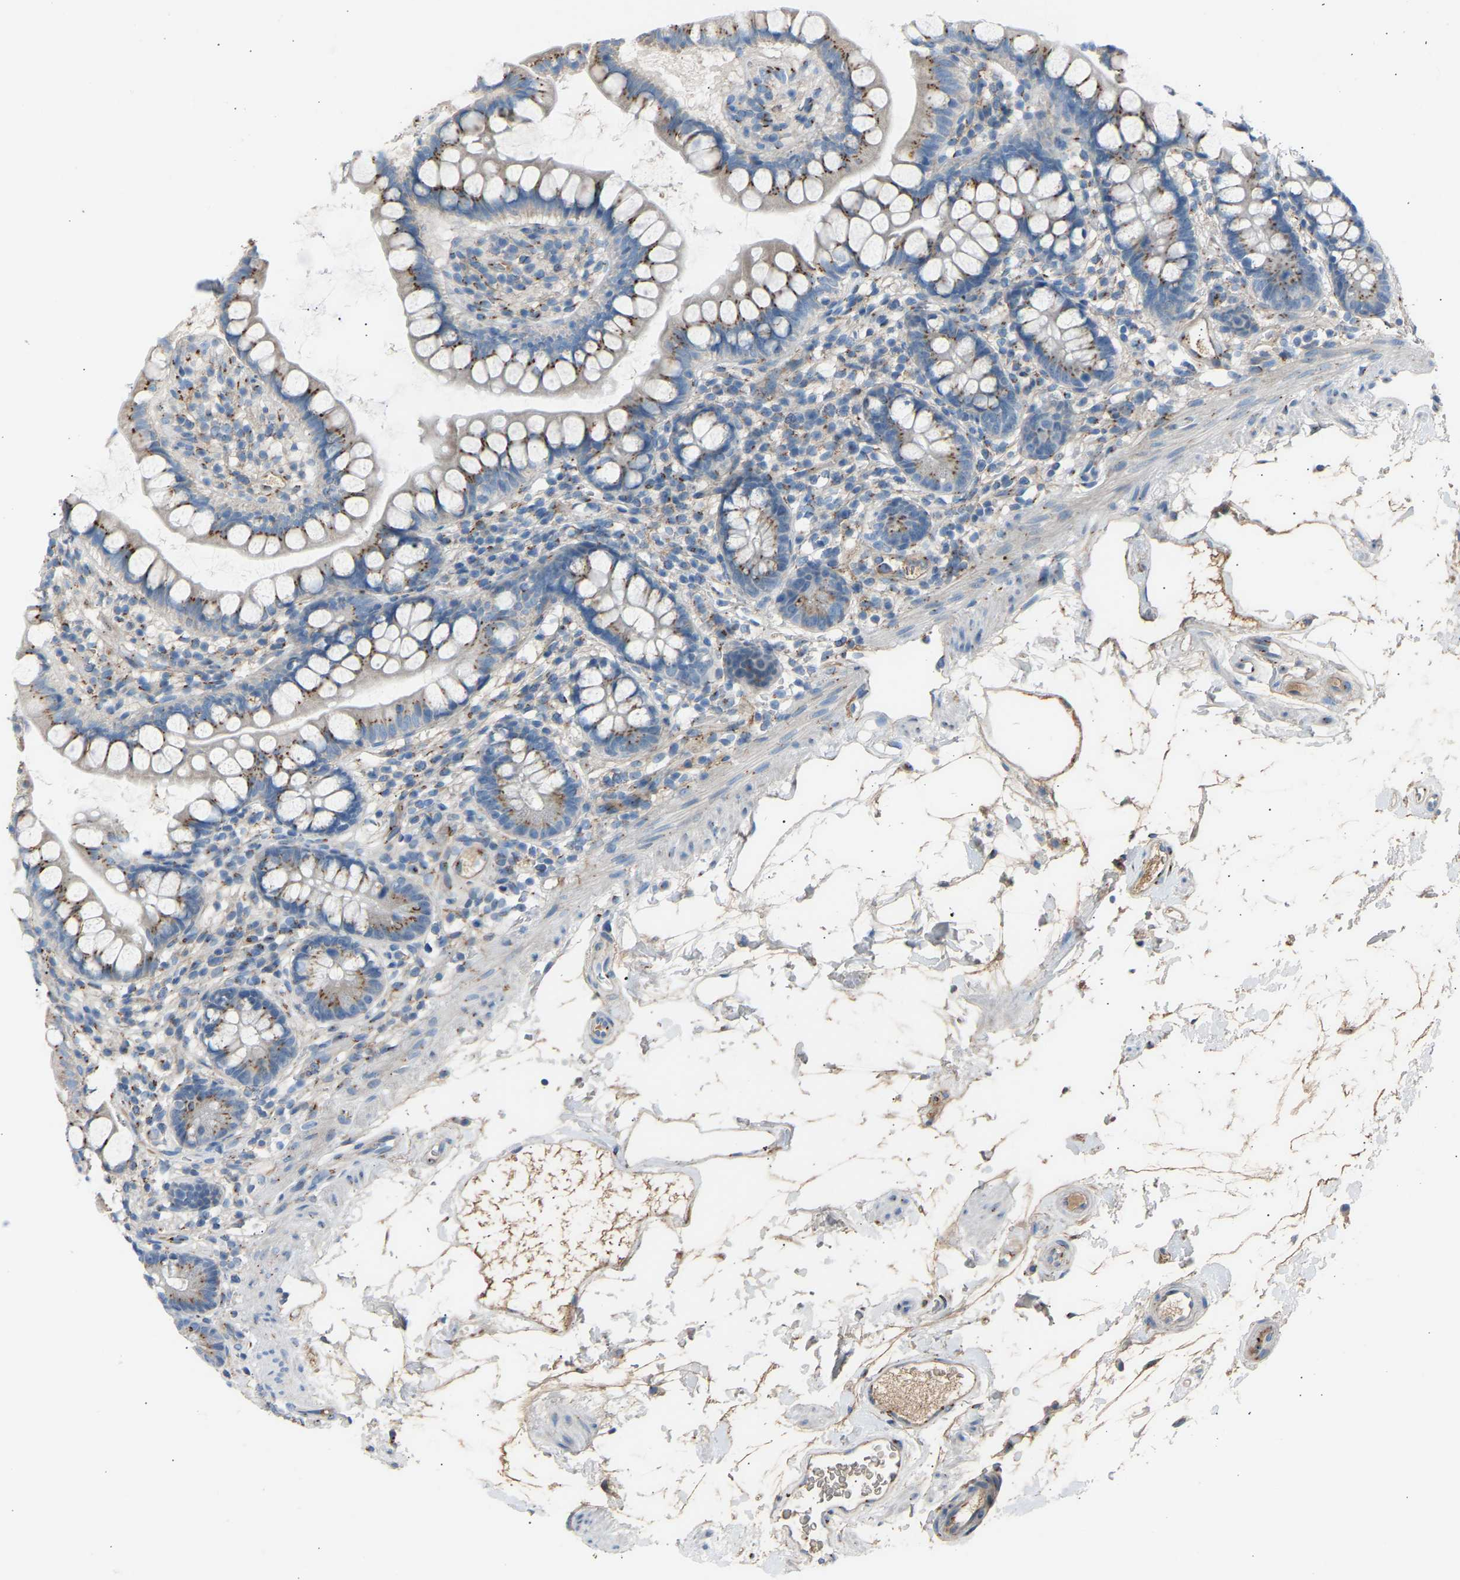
{"staining": {"intensity": "moderate", "quantity": ">75%", "location": "cytoplasmic/membranous"}, "tissue": "small intestine", "cell_type": "Glandular cells", "image_type": "normal", "snomed": [{"axis": "morphology", "description": "Normal tissue, NOS"}, {"axis": "topography", "description": "Small intestine"}], "caption": "Immunohistochemistry (DAB) staining of normal small intestine reveals moderate cytoplasmic/membranous protein staining in approximately >75% of glandular cells.", "gene": "CYREN", "patient": {"sex": "female", "age": 84}}